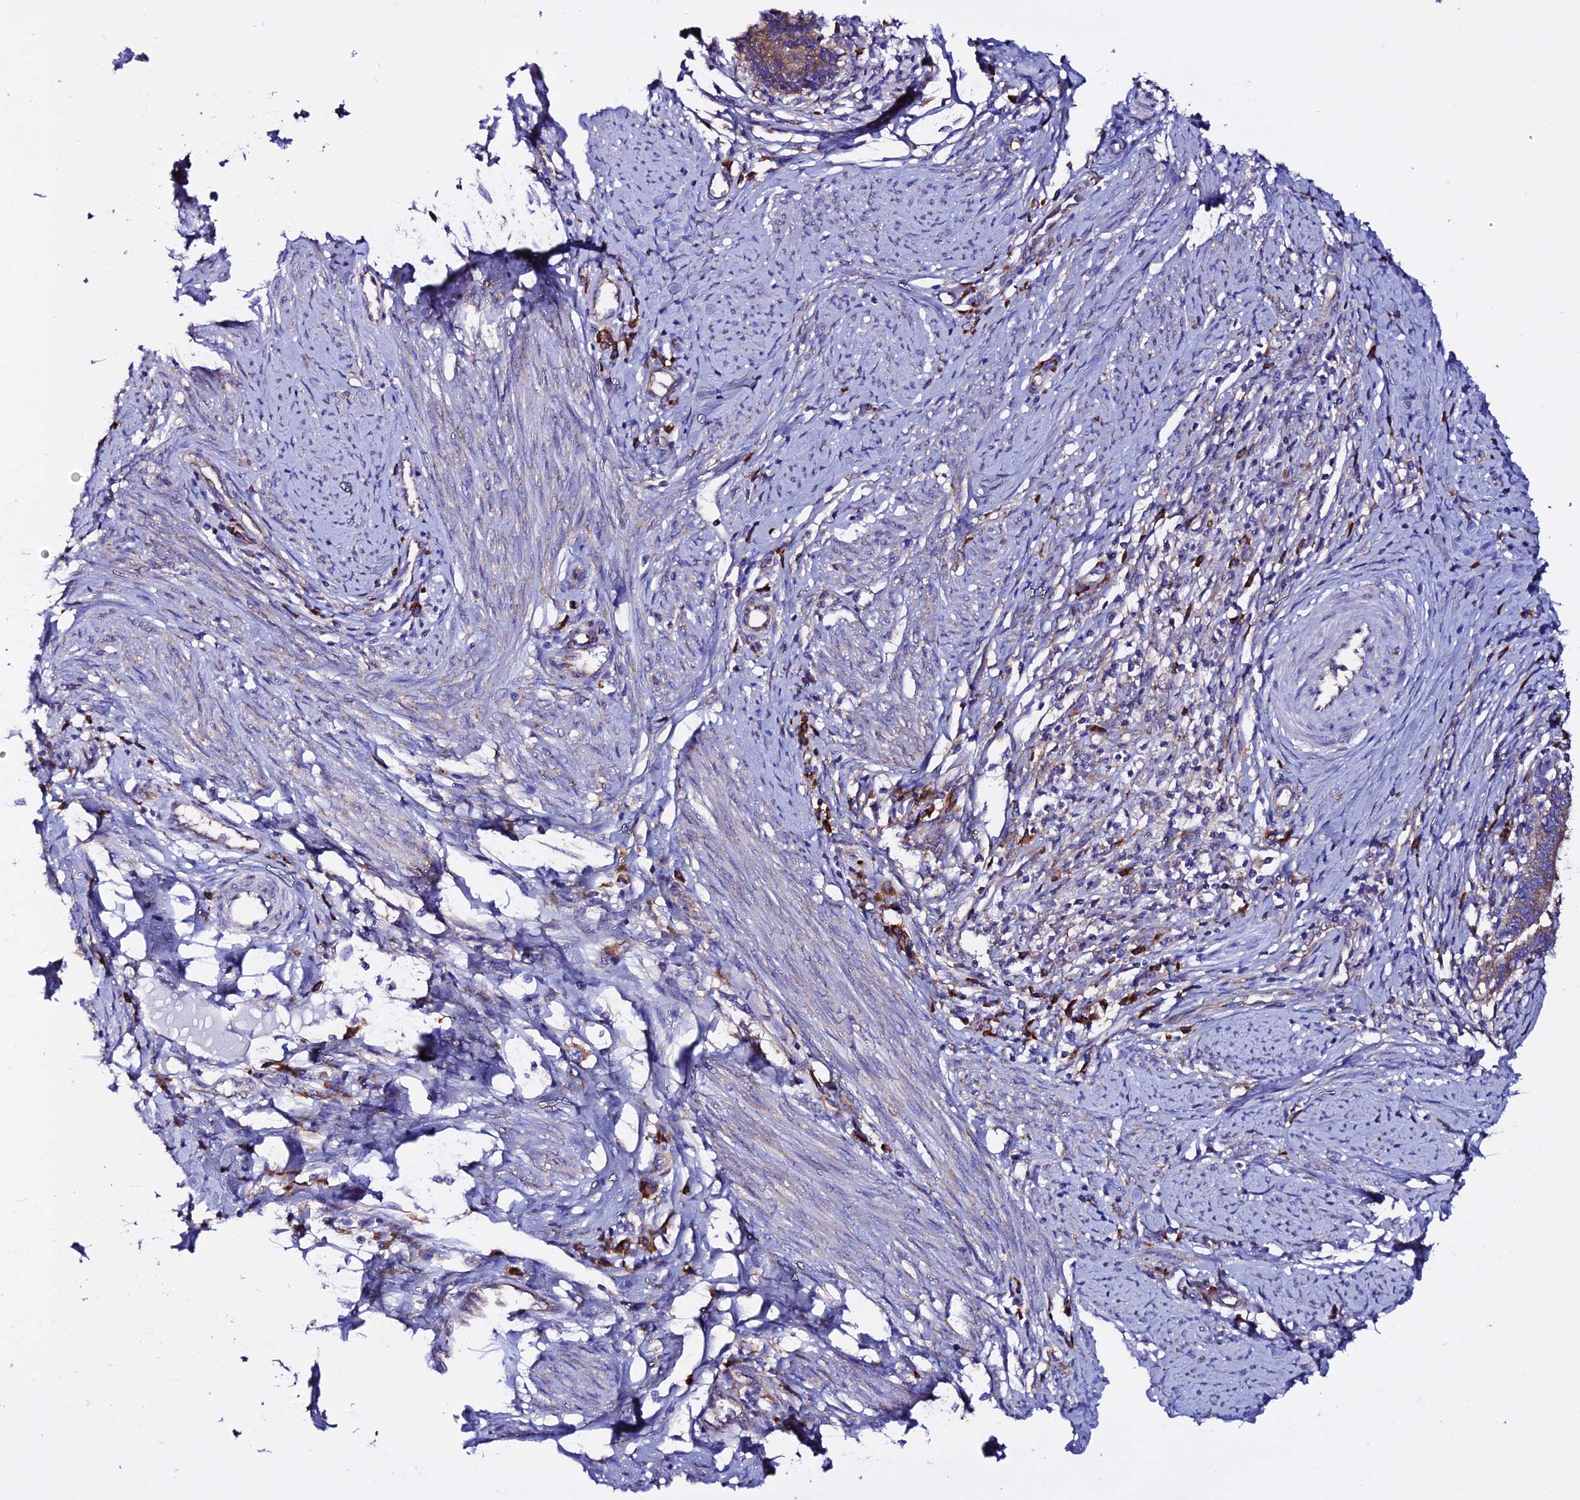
{"staining": {"intensity": "moderate", "quantity": ">75%", "location": "cytoplasmic/membranous"}, "tissue": "cervical cancer", "cell_type": "Tumor cells", "image_type": "cancer", "snomed": [{"axis": "morphology", "description": "Adenocarcinoma, NOS"}, {"axis": "topography", "description": "Cervix"}], "caption": "Human cervical cancer stained with a brown dye shows moderate cytoplasmic/membranous positive positivity in about >75% of tumor cells.", "gene": "EEF1G", "patient": {"sex": "female", "age": 36}}